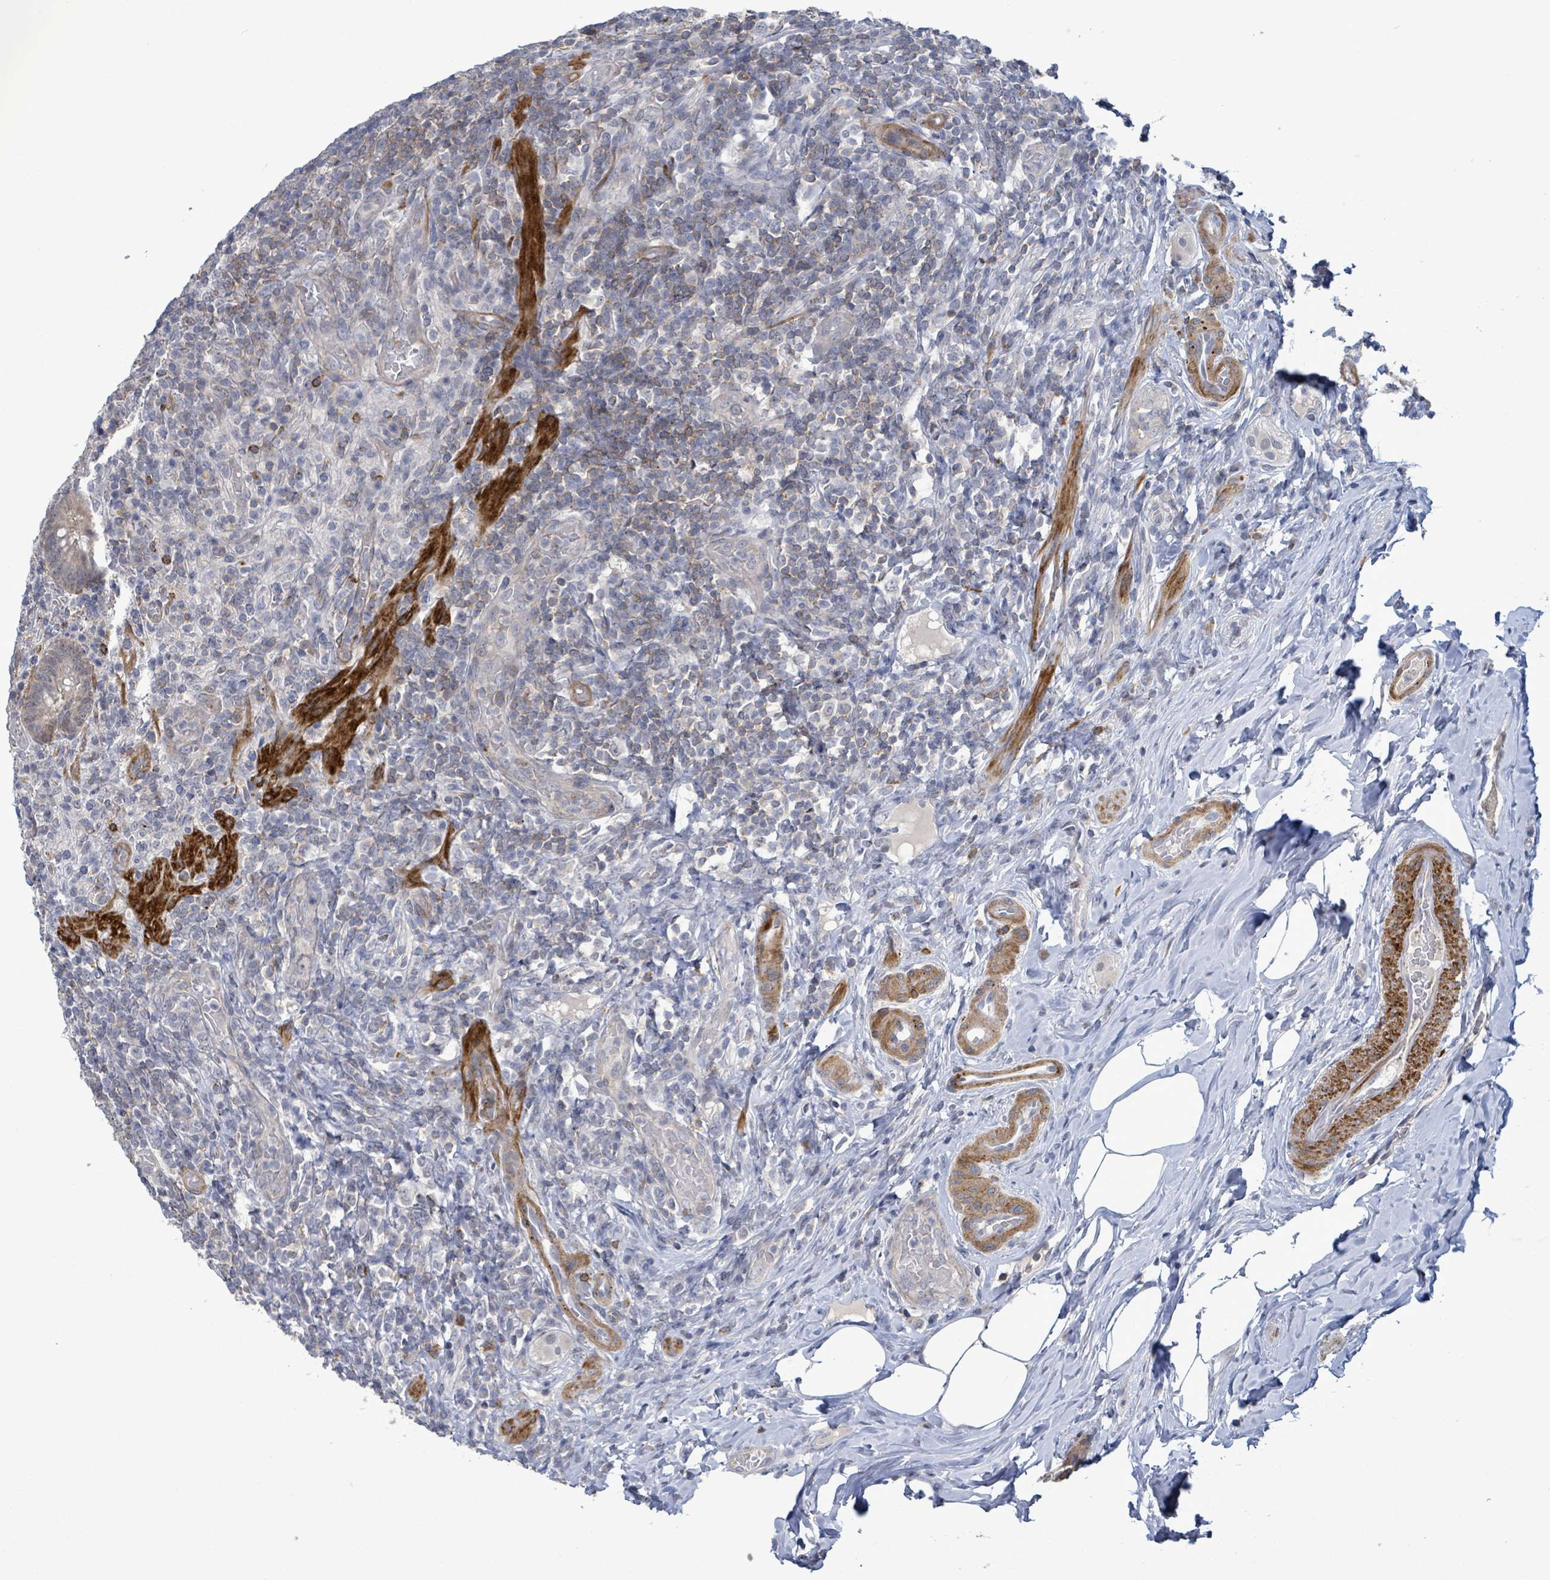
{"staining": {"intensity": "negative", "quantity": "none", "location": "none"}, "tissue": "appendix", "cell_type": "Glandular cells", "image_type": "normal", "snomed": [{"axis": "morphology", "description": "Normal tissue, NOS"}, {"axis": "topography", "description": "Appendix"}], "caption": "A high-resolution image shows immunohistochemistry staining of unremarkable appendix, which demonstrates no significant staining in glandular cells. (Immunohistochemistry, brightfield microscopy, high magnification).", "gene": "AMMECR1", "patient": {"sex": "female", "age": 43}}